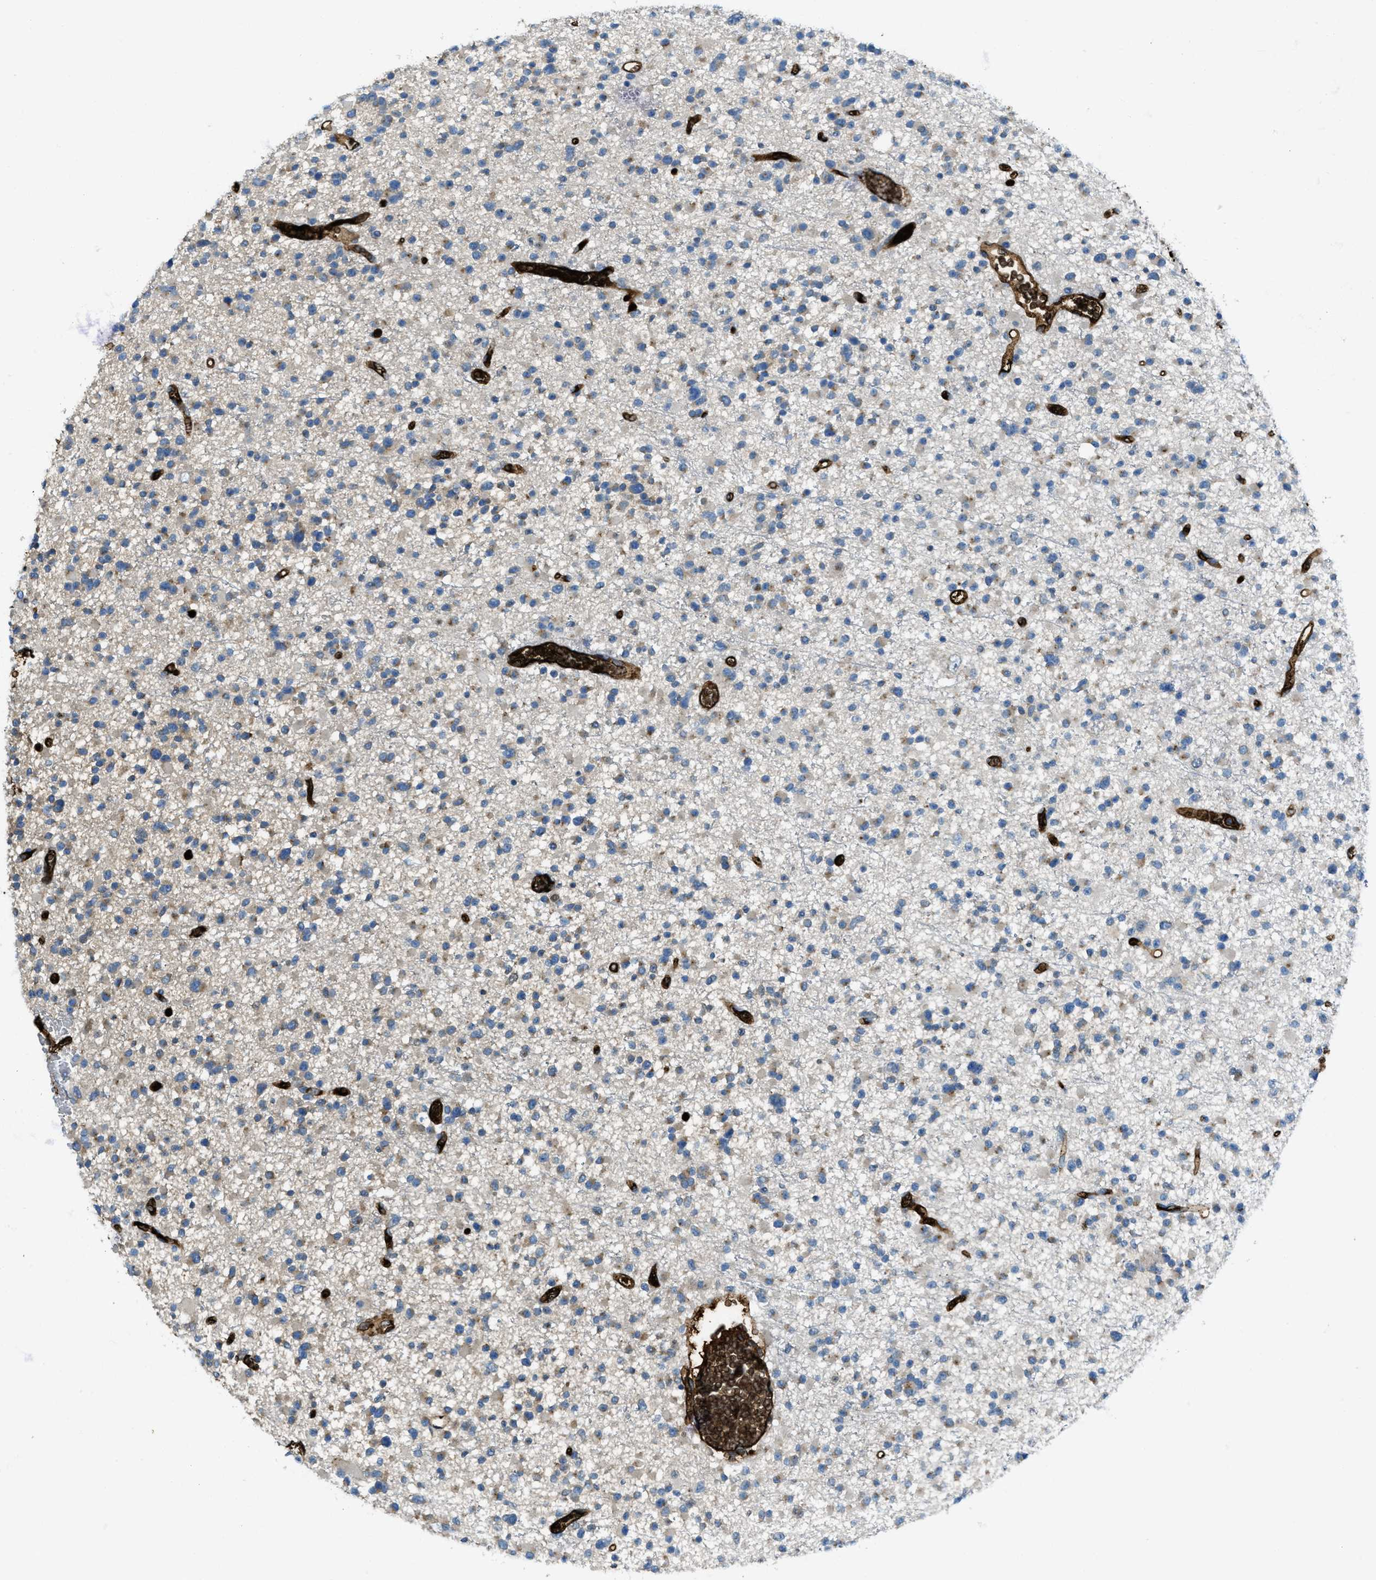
{"staining": {"intensity": "weak", "quantity": "<25%", "location": "cytoplasmic/membranous"}, "tissue": "glioma", "cell_type": "Tumor cells", "image_type": "cancer", "snomed": [{"axis": "morphology", "description": "Glioma, malignant, Low grade"}, {"axis": "topography", "description": "Brain"}], "caption": "DAB (3,3'-diaminobenzidine) immunohistochemical staining of human malignant low-grade glioma shows no significant positivity in tumor cells. (Immunohistochemistry, brightfield microscopy, high magnification).", "gene": "TRIM59", "patient": {"sex": "female", "age": 22}}